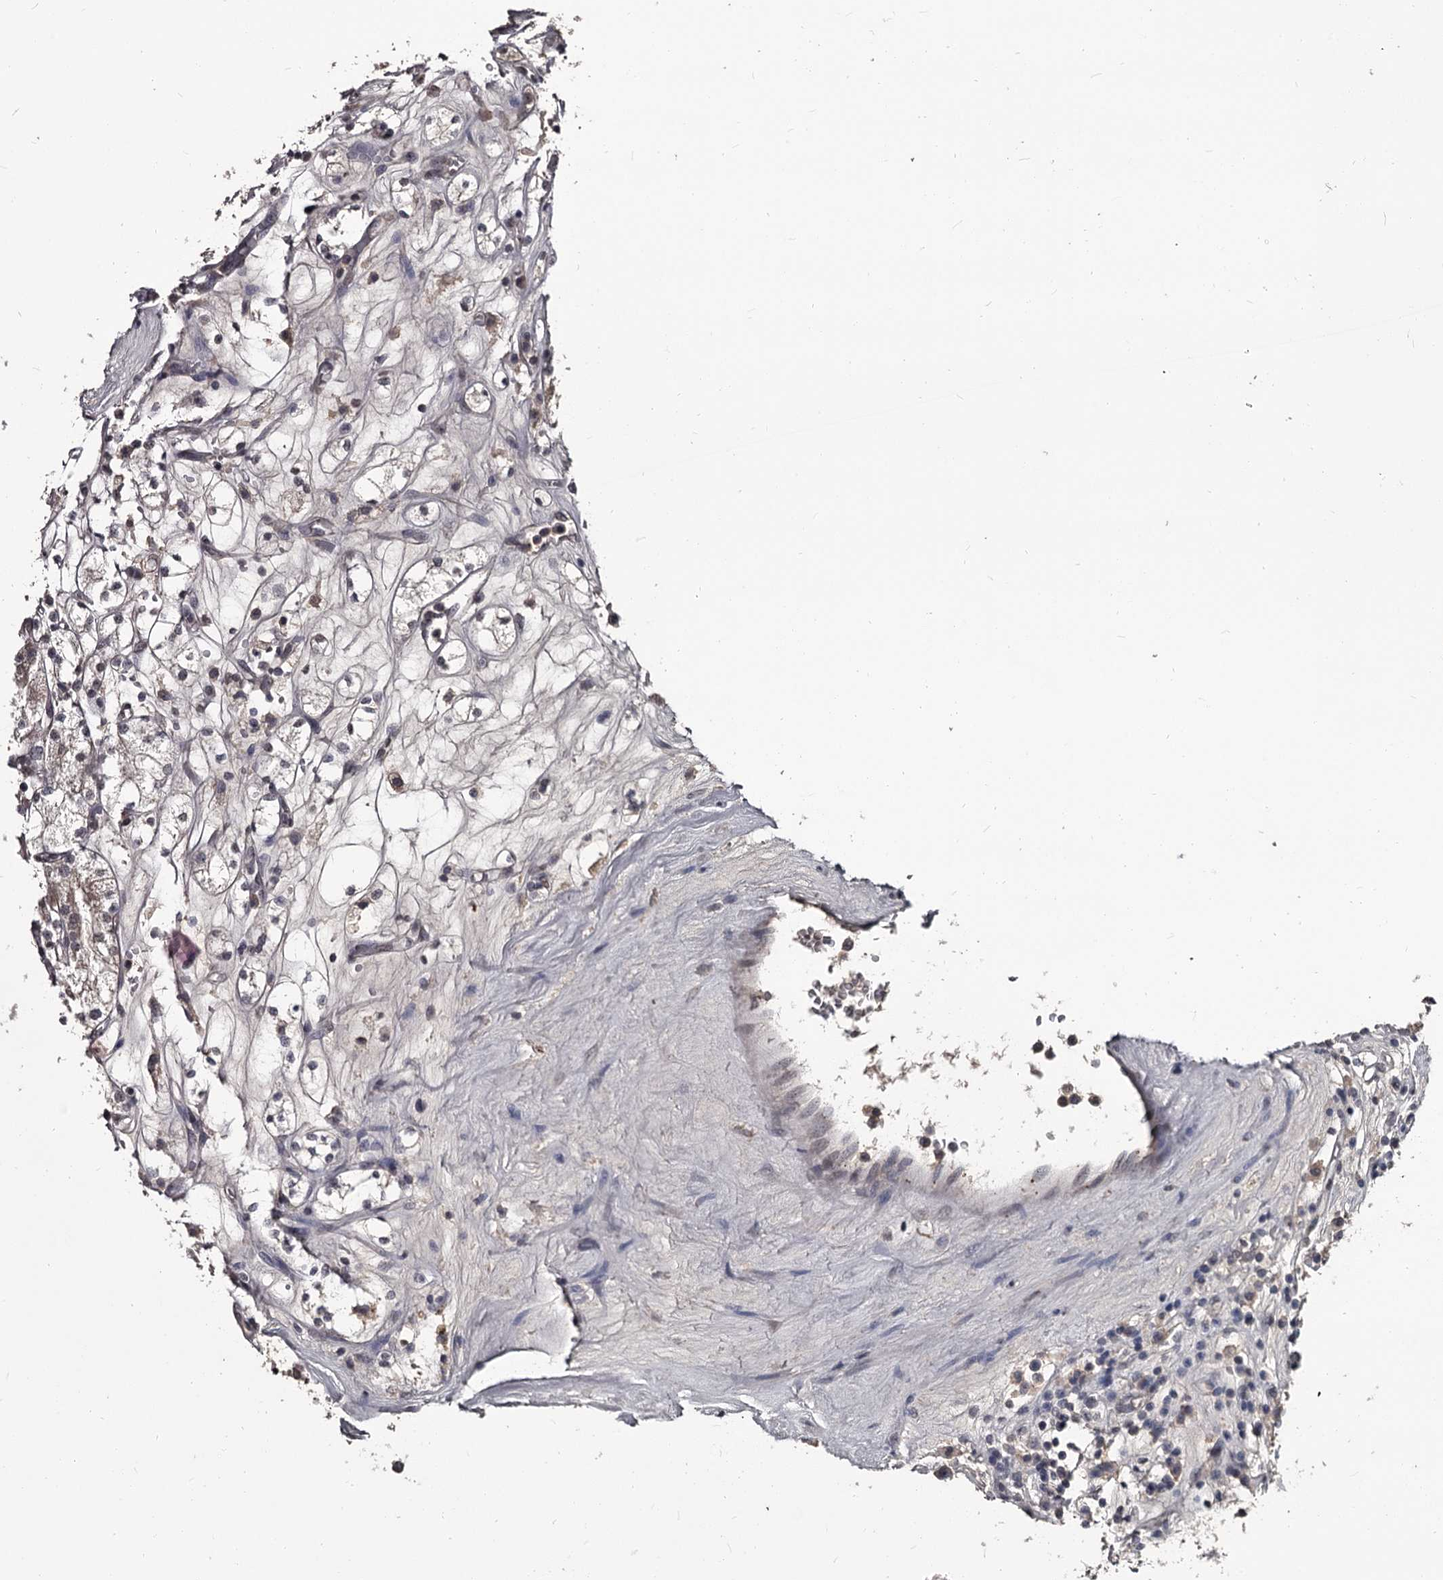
{"staining": {"intensity": "negative", "quantity": "none", "location": "none"}, "tissue": "renal cancer", "cell_type": "Tumor cells", "image_type": "cancer", "snomed": [{"axis": "morphology", "description": "Adenocarcinoma, NOS"}, {"axis": "topography", "description": "Kidney"}], "caption": "Human renal cancer (adenocarcinoma) stained for a protein using immunohistochemistry exhibits no expression in tumor cells.", "gene": "PRPF40B", "patient": {"sex": "male", "age": 77}}